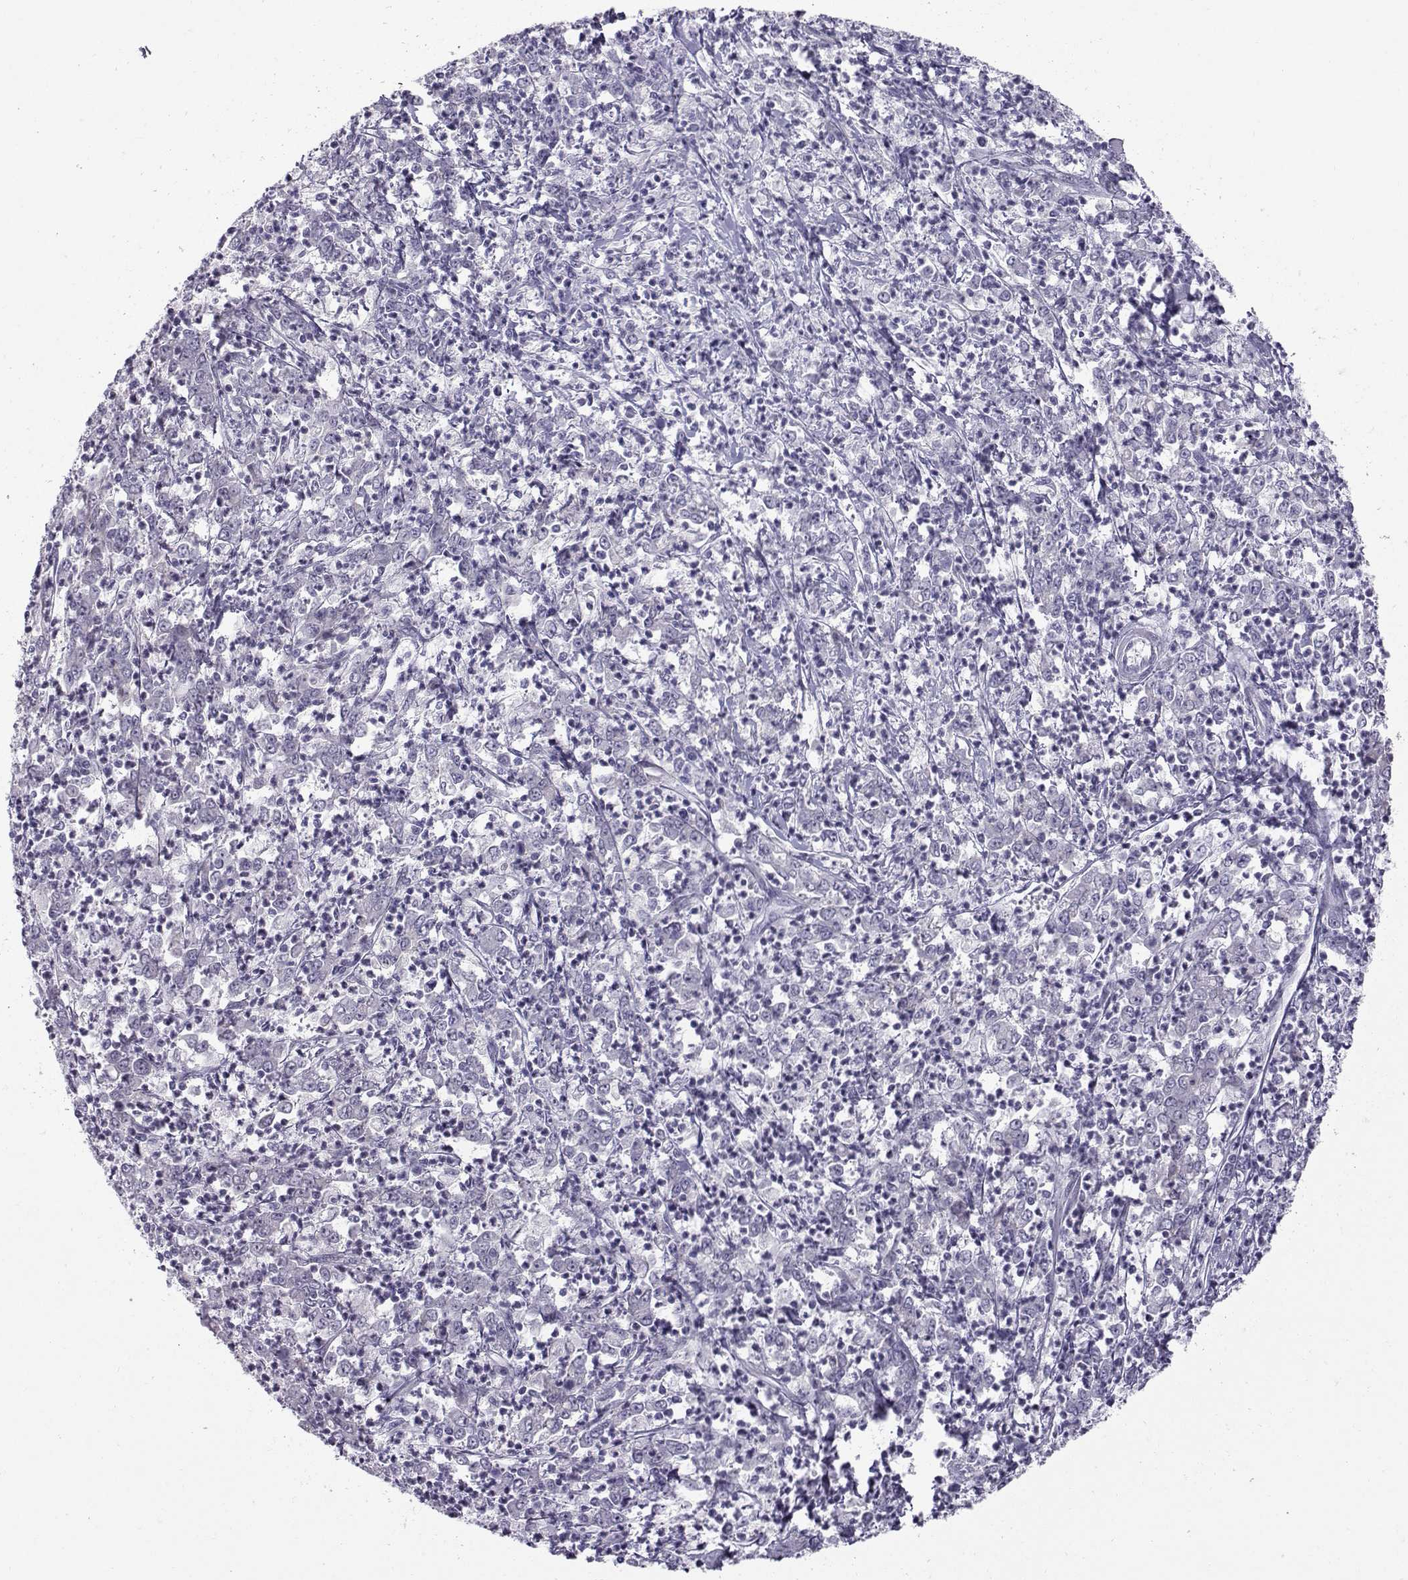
{"staining": {"intensity": "negative", "quantity": "none", "location": "none"}, "tissue": "stomach cancer", "cell_type": "Tumor cells", "image_type": "cancer", "snomed": [{"axis": "morphology", "description": "Adenocarcinoma, NOS"}, {"axis": "topography", "description": "Stomach, lower"}], "caption": "Adenocarcinoma (stomach) was stained to show a protein in brown. There is no significant positivity in tumor cells.", "gene": "DMRT3", "patient": {"sex": "female", "age": 71}}